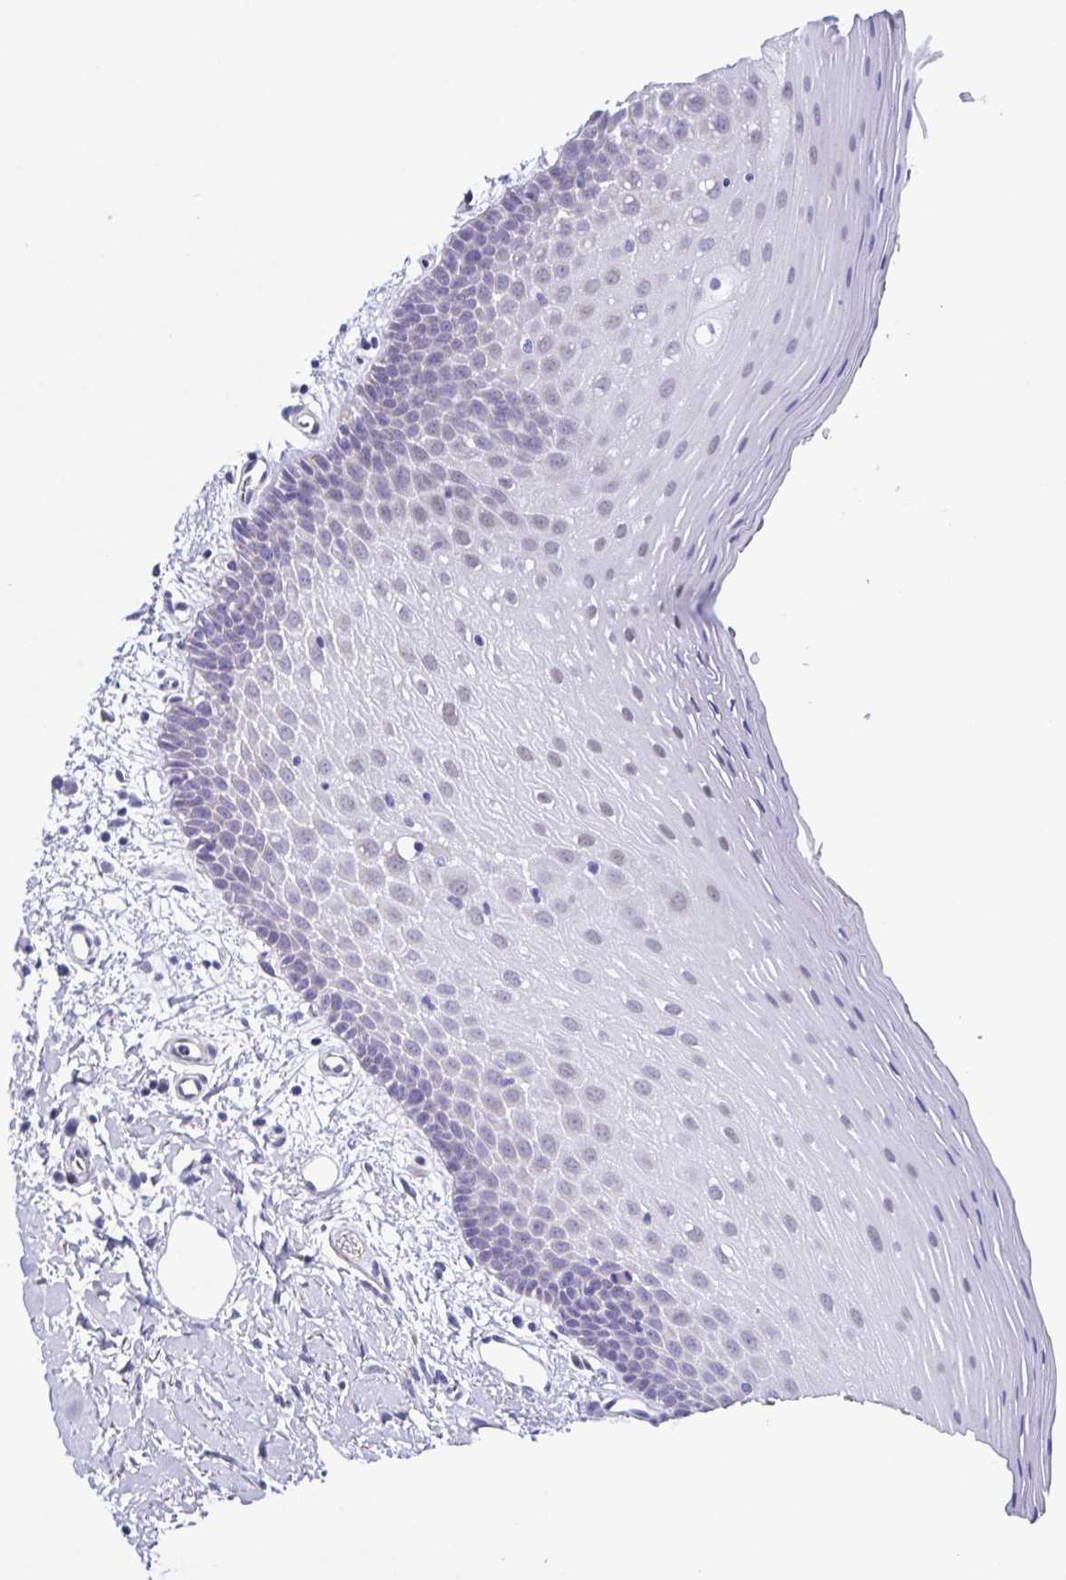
{"staining": {"intensity": "negative", "quantity": "none", "location": "none"}, "tissue": "oral mucosa", "cell_type": "Squamous epithelial cells", "image_type": "normal", "snomed": [{"axis": "morphology", "description": "Normal tissue, NOS"}, {"axis": "topography", "description": "Oral tissue"}], "caption": "This micrograph is of benign oral mucosa stained with IHC to label a protein in brown with the nuclei are counter-stained blue. There is no expression in squamous epithelial cells.", "gene": "PBOV1", "patient": {"sex": "female", "age": 43}}